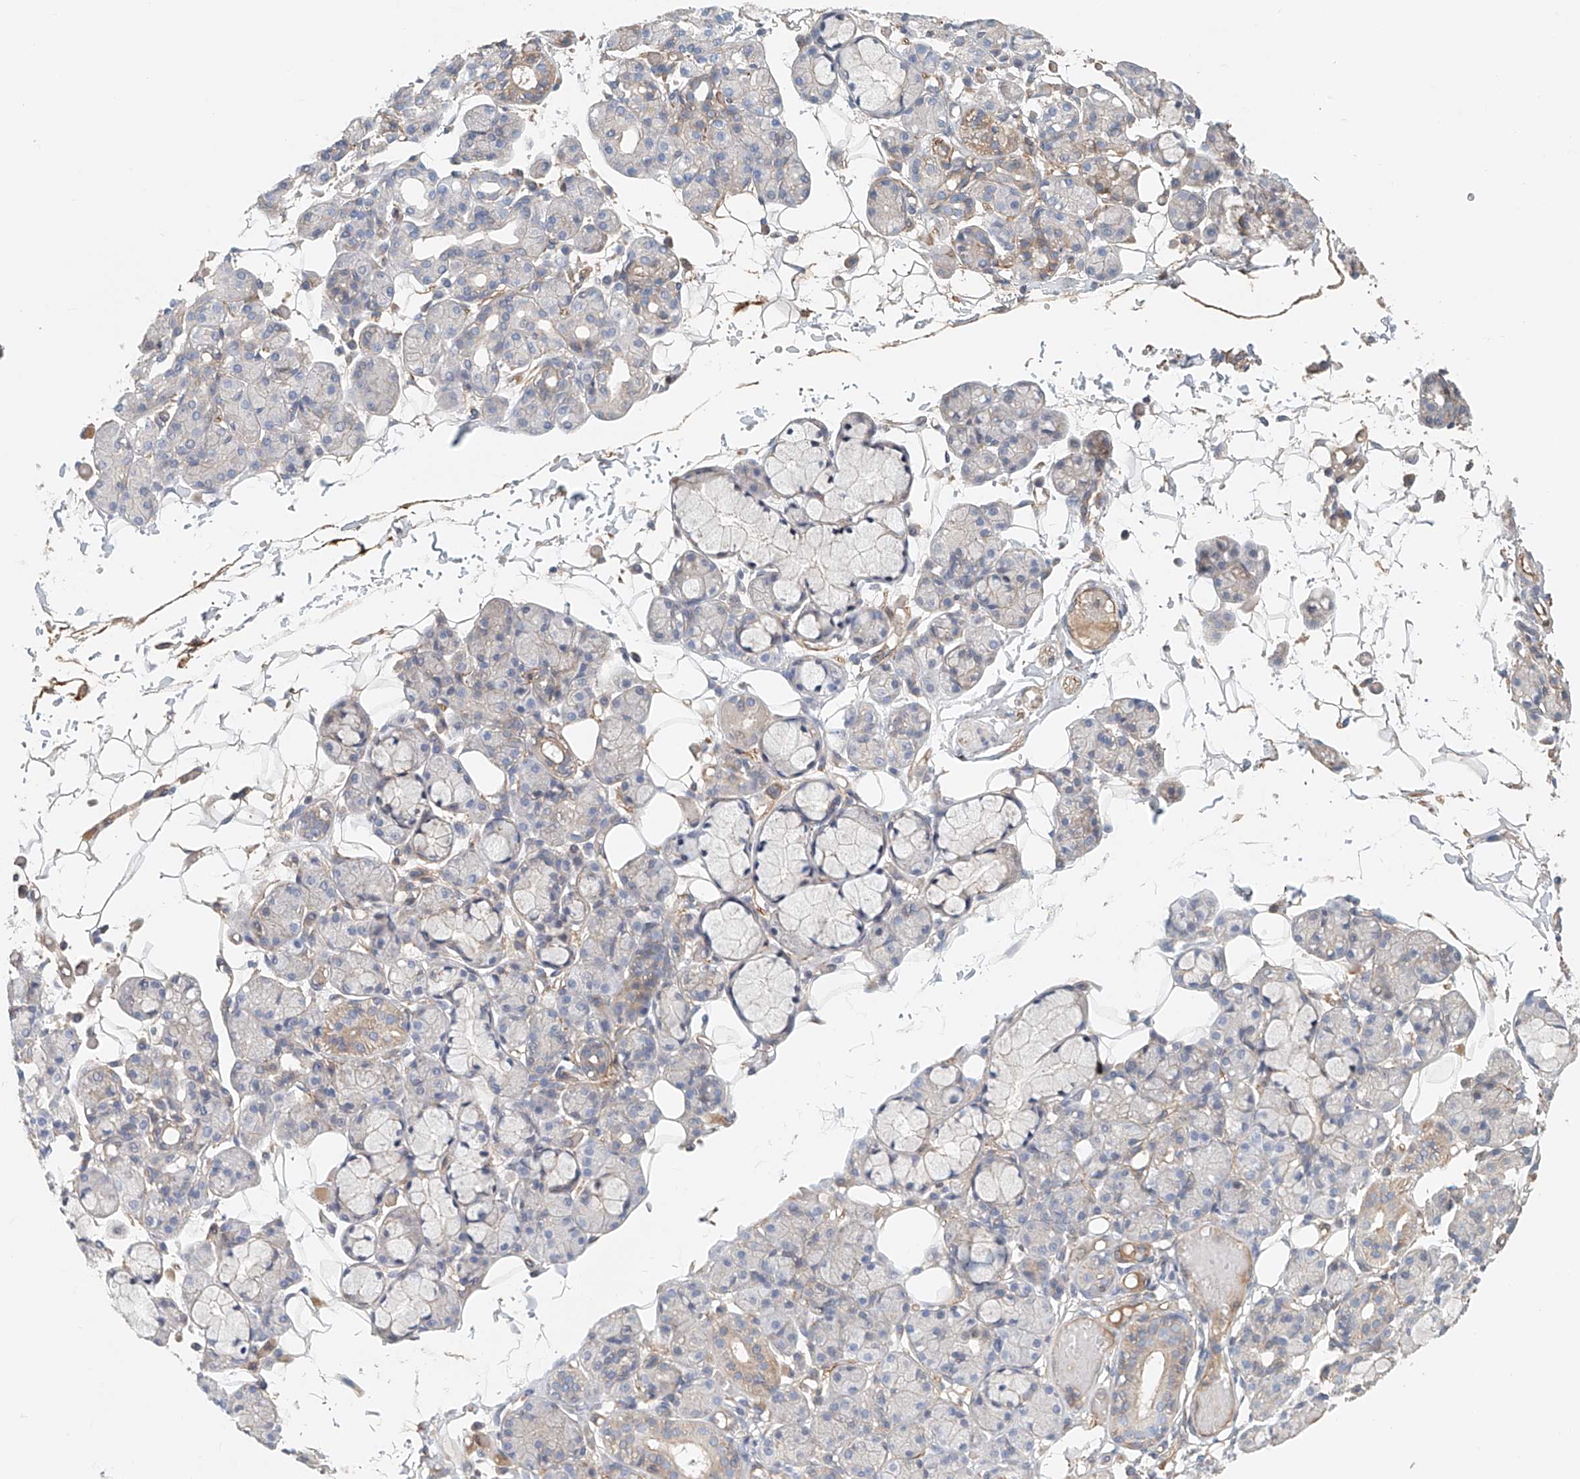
{"staining": {"intensity": "weak", "quantity": "<25%", "location": "cytoplasmic/membranous"}, "tissue": "salivary gland", "cell_type": "Glandular cells", "image_type": "normal", "snomed": [{"axis": "morphology", "description": "Normal tissue, NOS"}, {"axis": "topography", "description": "Salivary gland"}], "caption": "The IHC image has no significant staining in glandular cells of salivary gland.", "gene": "FRYL", "patient": {"sex": "male", "age": 63}}